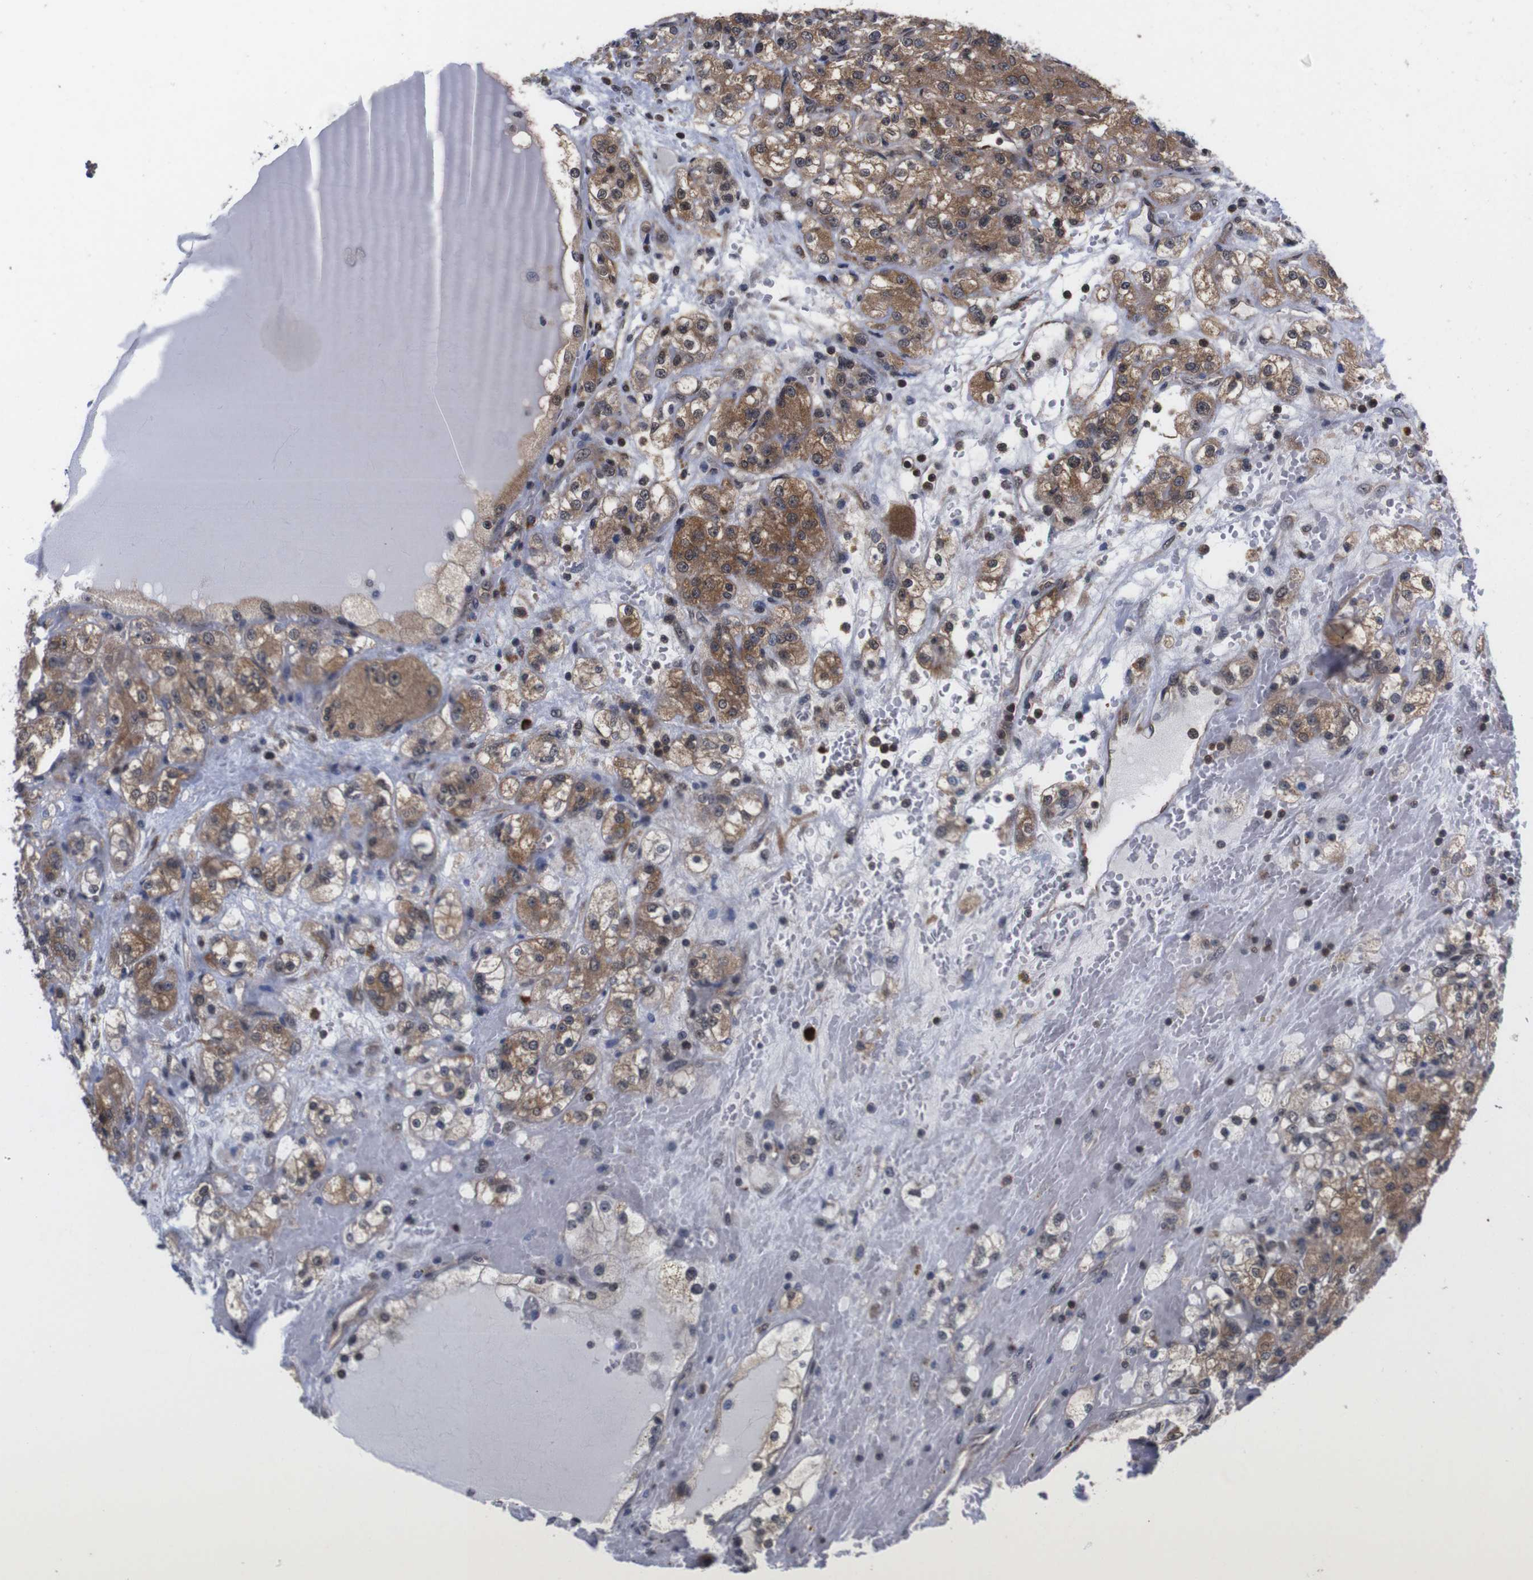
{"staining": {"intensity": "moderate", "quantity": ">75%", "location": "cytoplasmic/membranous"}, "tissue": "renal cancer", "cell_type": "Tumor cells", "image_type": "cancer", "snomed": [{"axis": "morphology", "description": "Normal tissue, NOS"}, {"axis": "morphology", "description": "Adenocarcinoma, NOS"}, {"axis": "topography", "description": "Kidney"}], "caption": "DAB (3,3'-diaminobenzidine) immunohistochemical staining of human renal cancer (adenocarcinoma) demonstrates moderate cytoplasmic/membranous protein expression in about >75% of tumor cells.", "gene": "UBQLN2", "patient": {"sex": "male", "age": 61}}